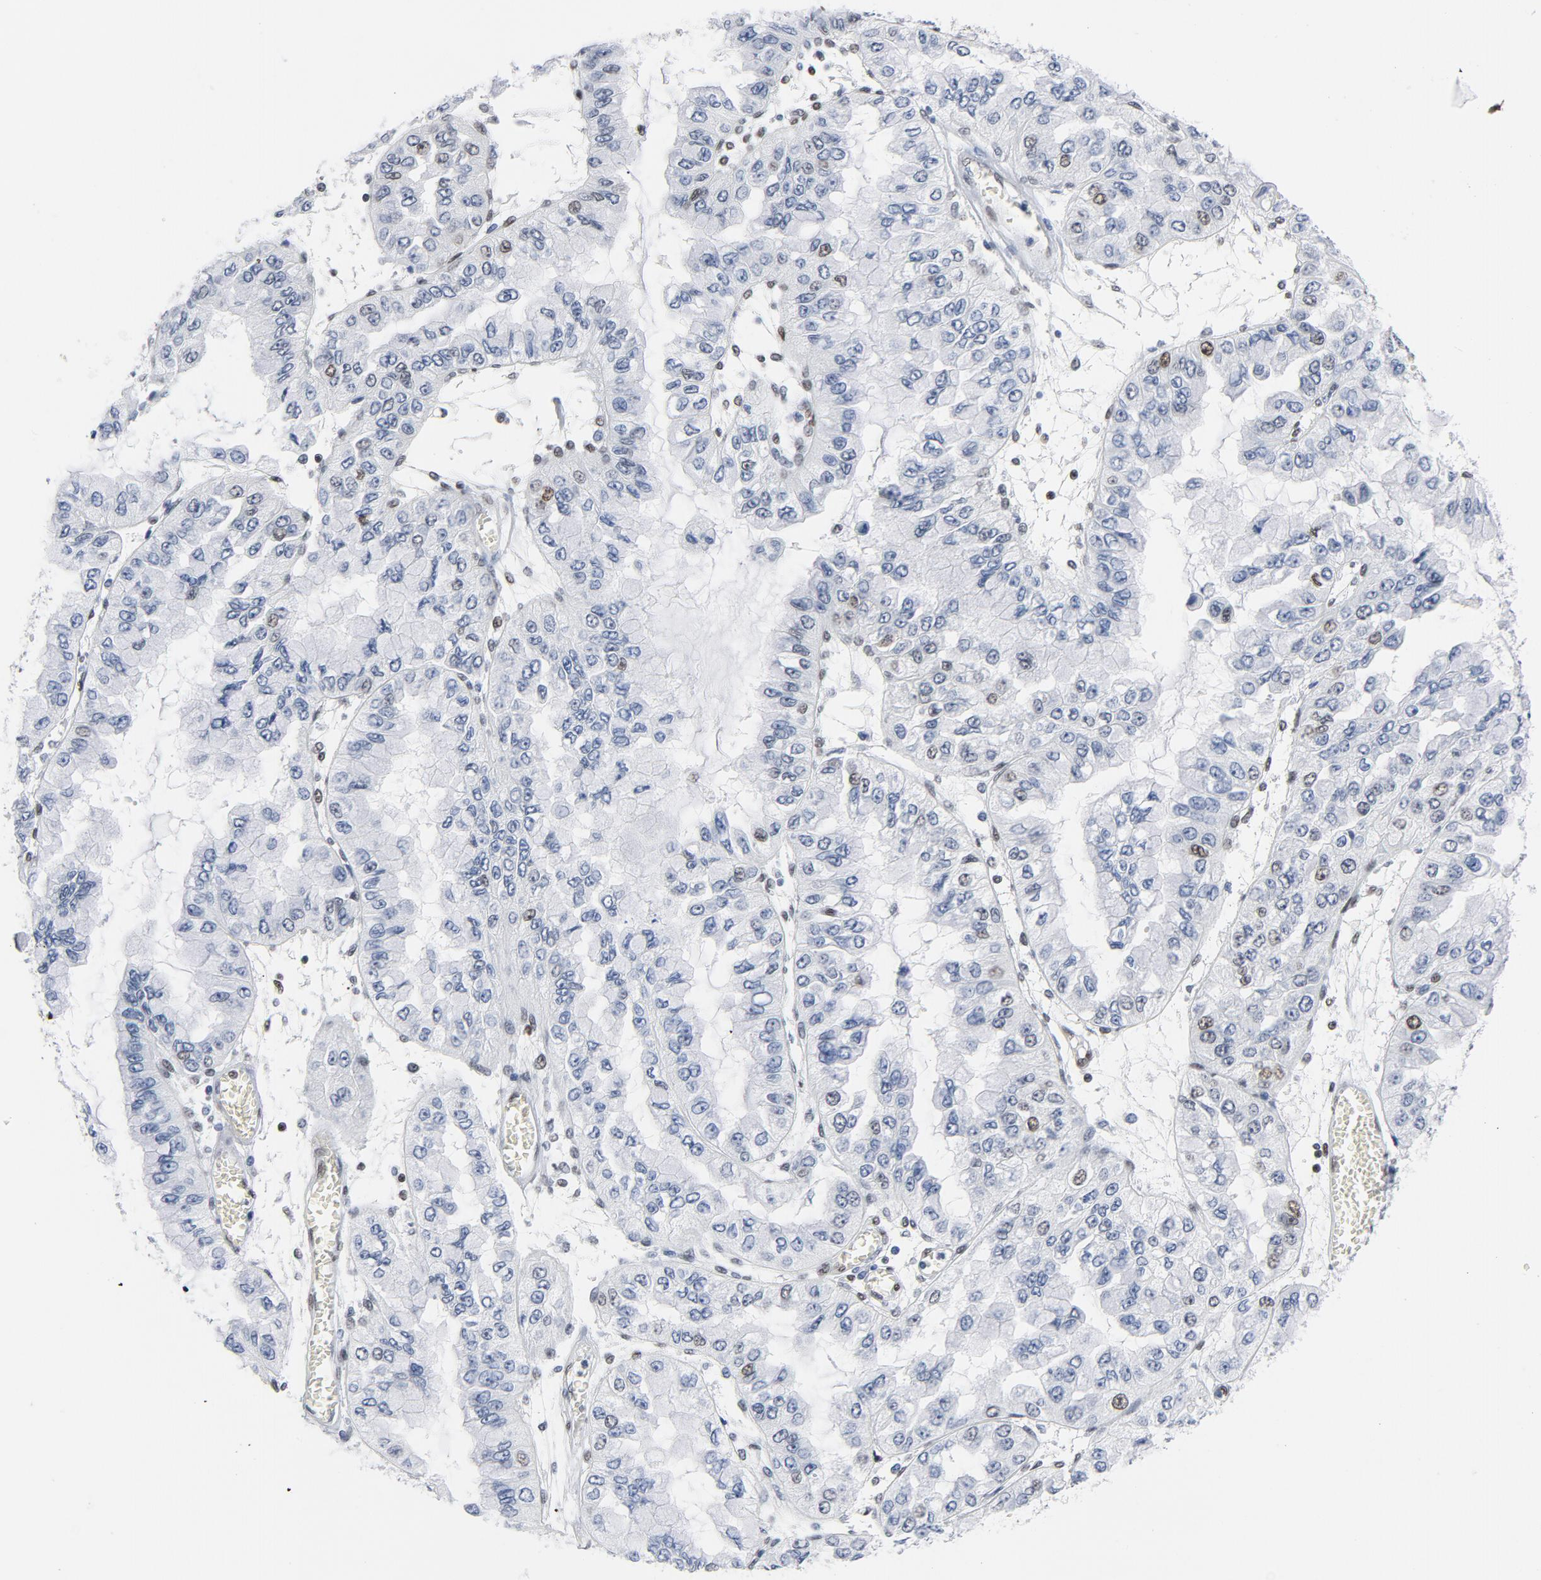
{"staining": {"intensity": "moderate", "quantity": "<25%", "location": "nuclear"}, "tissue": "liver cancer", "cell_type": "Tumor cells", "image_type": "cancer", "snomed": [{"axis": "morphology", "description": "Cholangiocarcinoma"}, {"axis": "topography", "description": "Liver"}], "caption": "Liver cholangiocarcinoma stained with a protein marker displays moderate staining in tumor cells.", "gene": "CSTF2", "patient": {"sex": "female", "age": 79}}